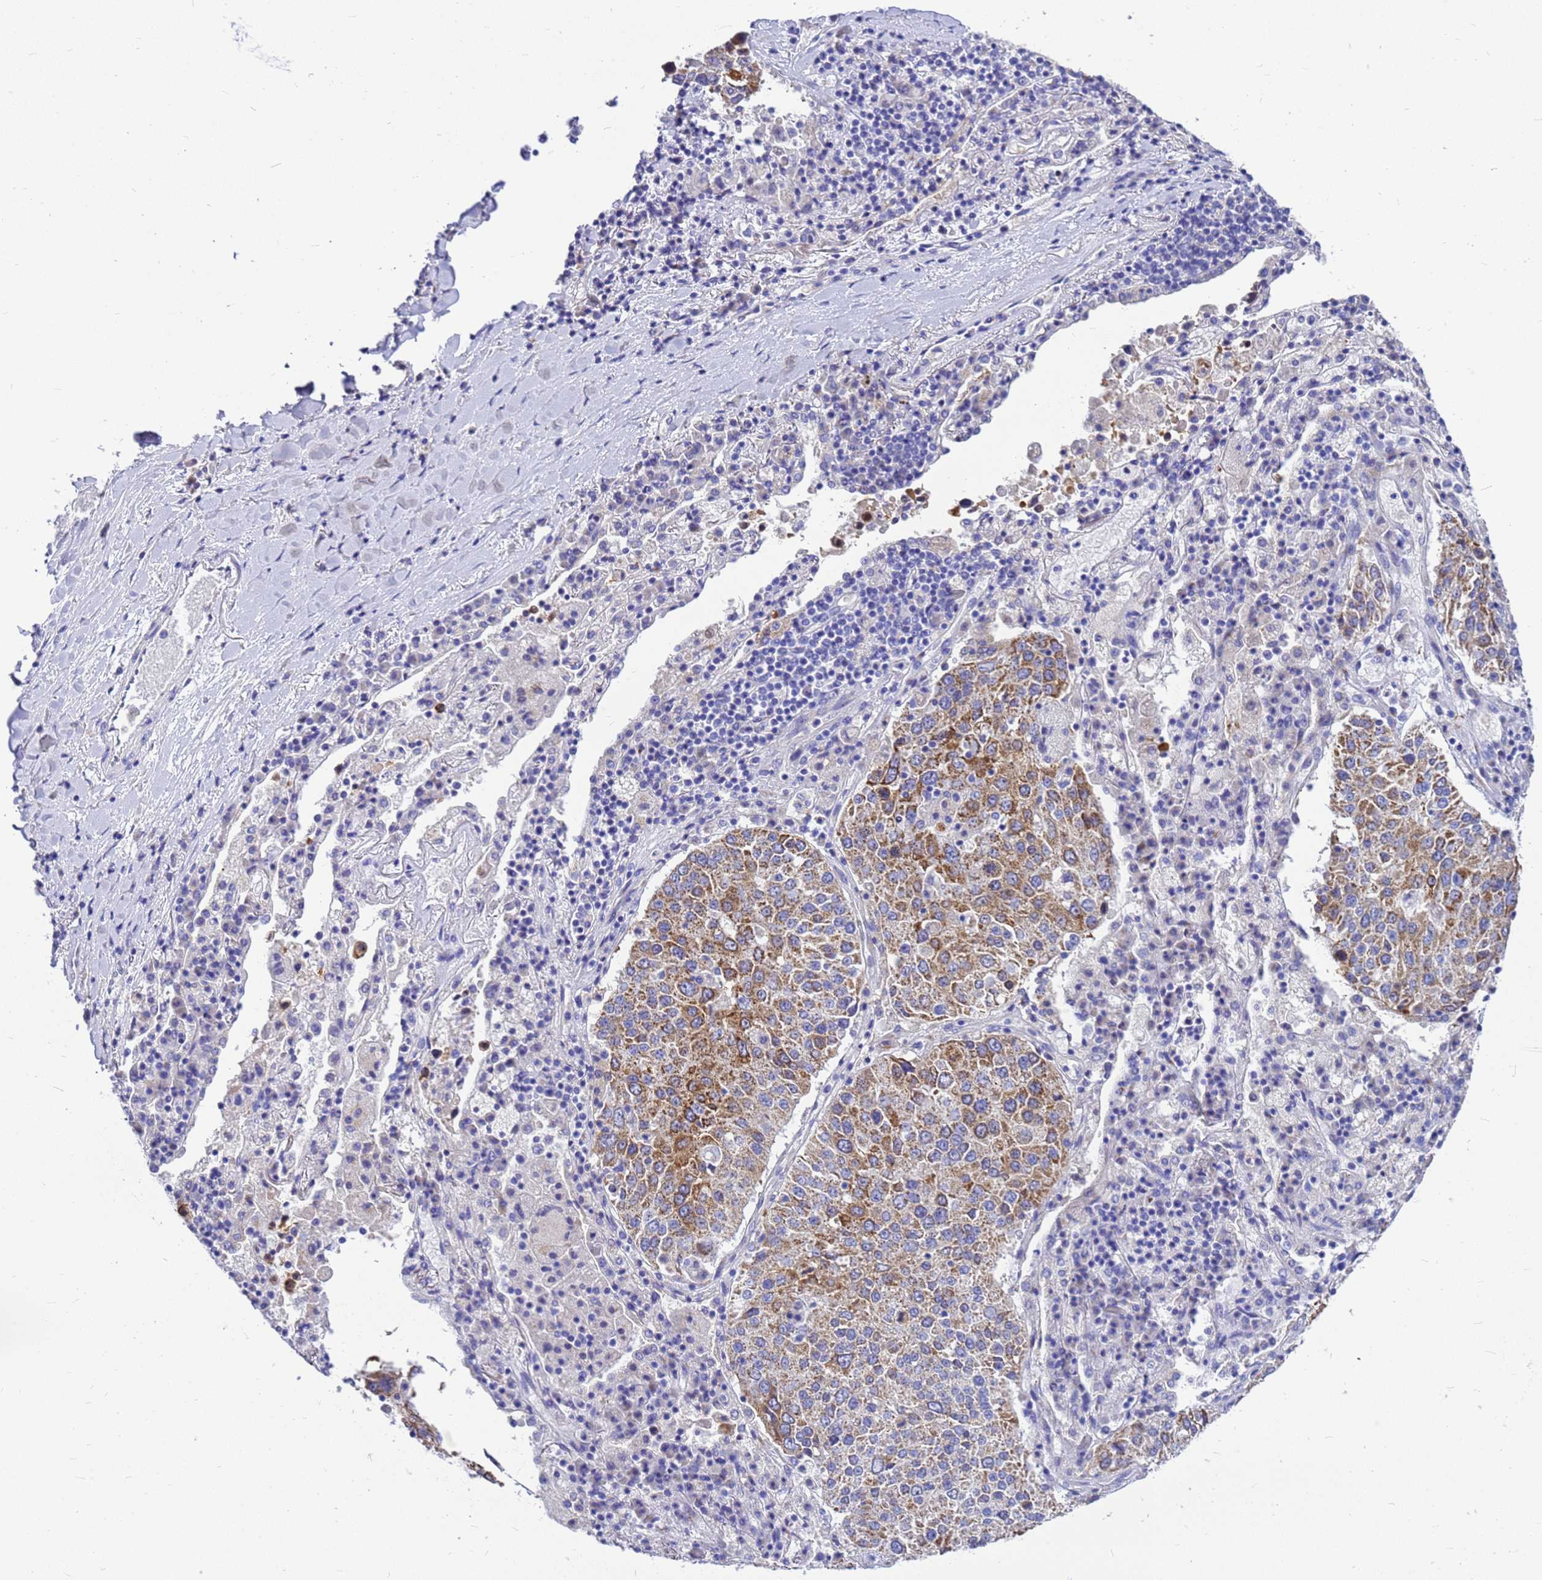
{"staining": {"intensity": "moderate", "quantity": ">75%", "location": "cytoplasmic/membranous"}, "tissue": "lung cancer", "cell_type": "Tumor cells", "image_type": "cancer", "snomed": [{"axis": "morphology", "description": "Squamous cell carcinoma, NOS"}, {"axis": "topography", "description": "Lung"}], "caption": "Lung squamous cell carcinoma stained for a protein exhibits moderate cytoplasmic/membranous positivity in tumor cells.", "gene": "OR52E2", "patient": {"sex": "male", "age": 65}}